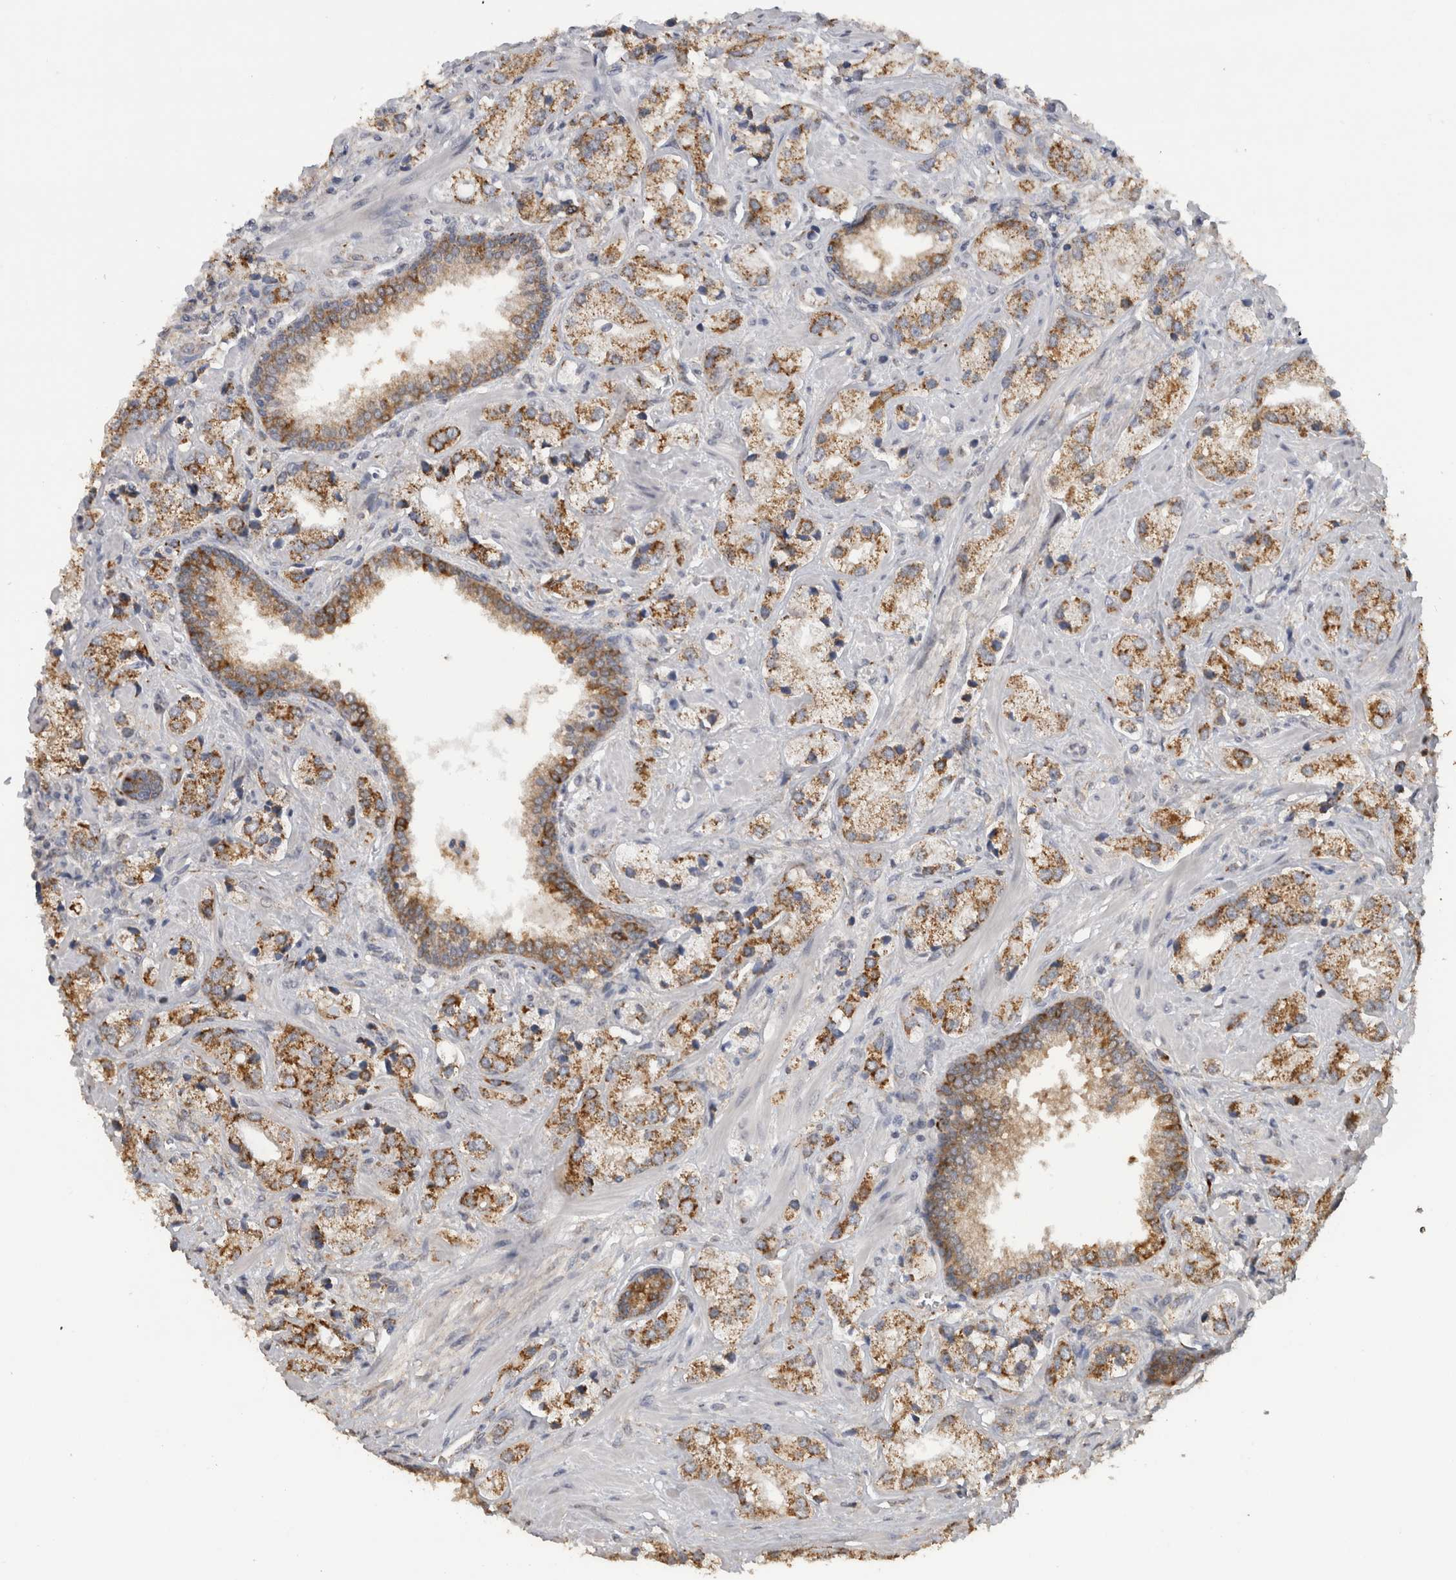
{"staining": {"intensity": "moderate", "quantity": ">75%", "location": "cytoplasmic/membranous"}, "tissue": "prostate cancer", "cell_type": "Tumor cells", "image_type": "cancer", "snomed": [{"axis": "morphology", "description": "Adenocarcinoma, High grade"}, {"axis": "topography", "description": "Prostate"}], "caption": "Human prostate cancer (high-grade adenocarcinoma) stained with a protein marker shows moderate staining in tumor cells.", "gene": "DYRK2", "patient": {"sex": "male", "age": 66}}